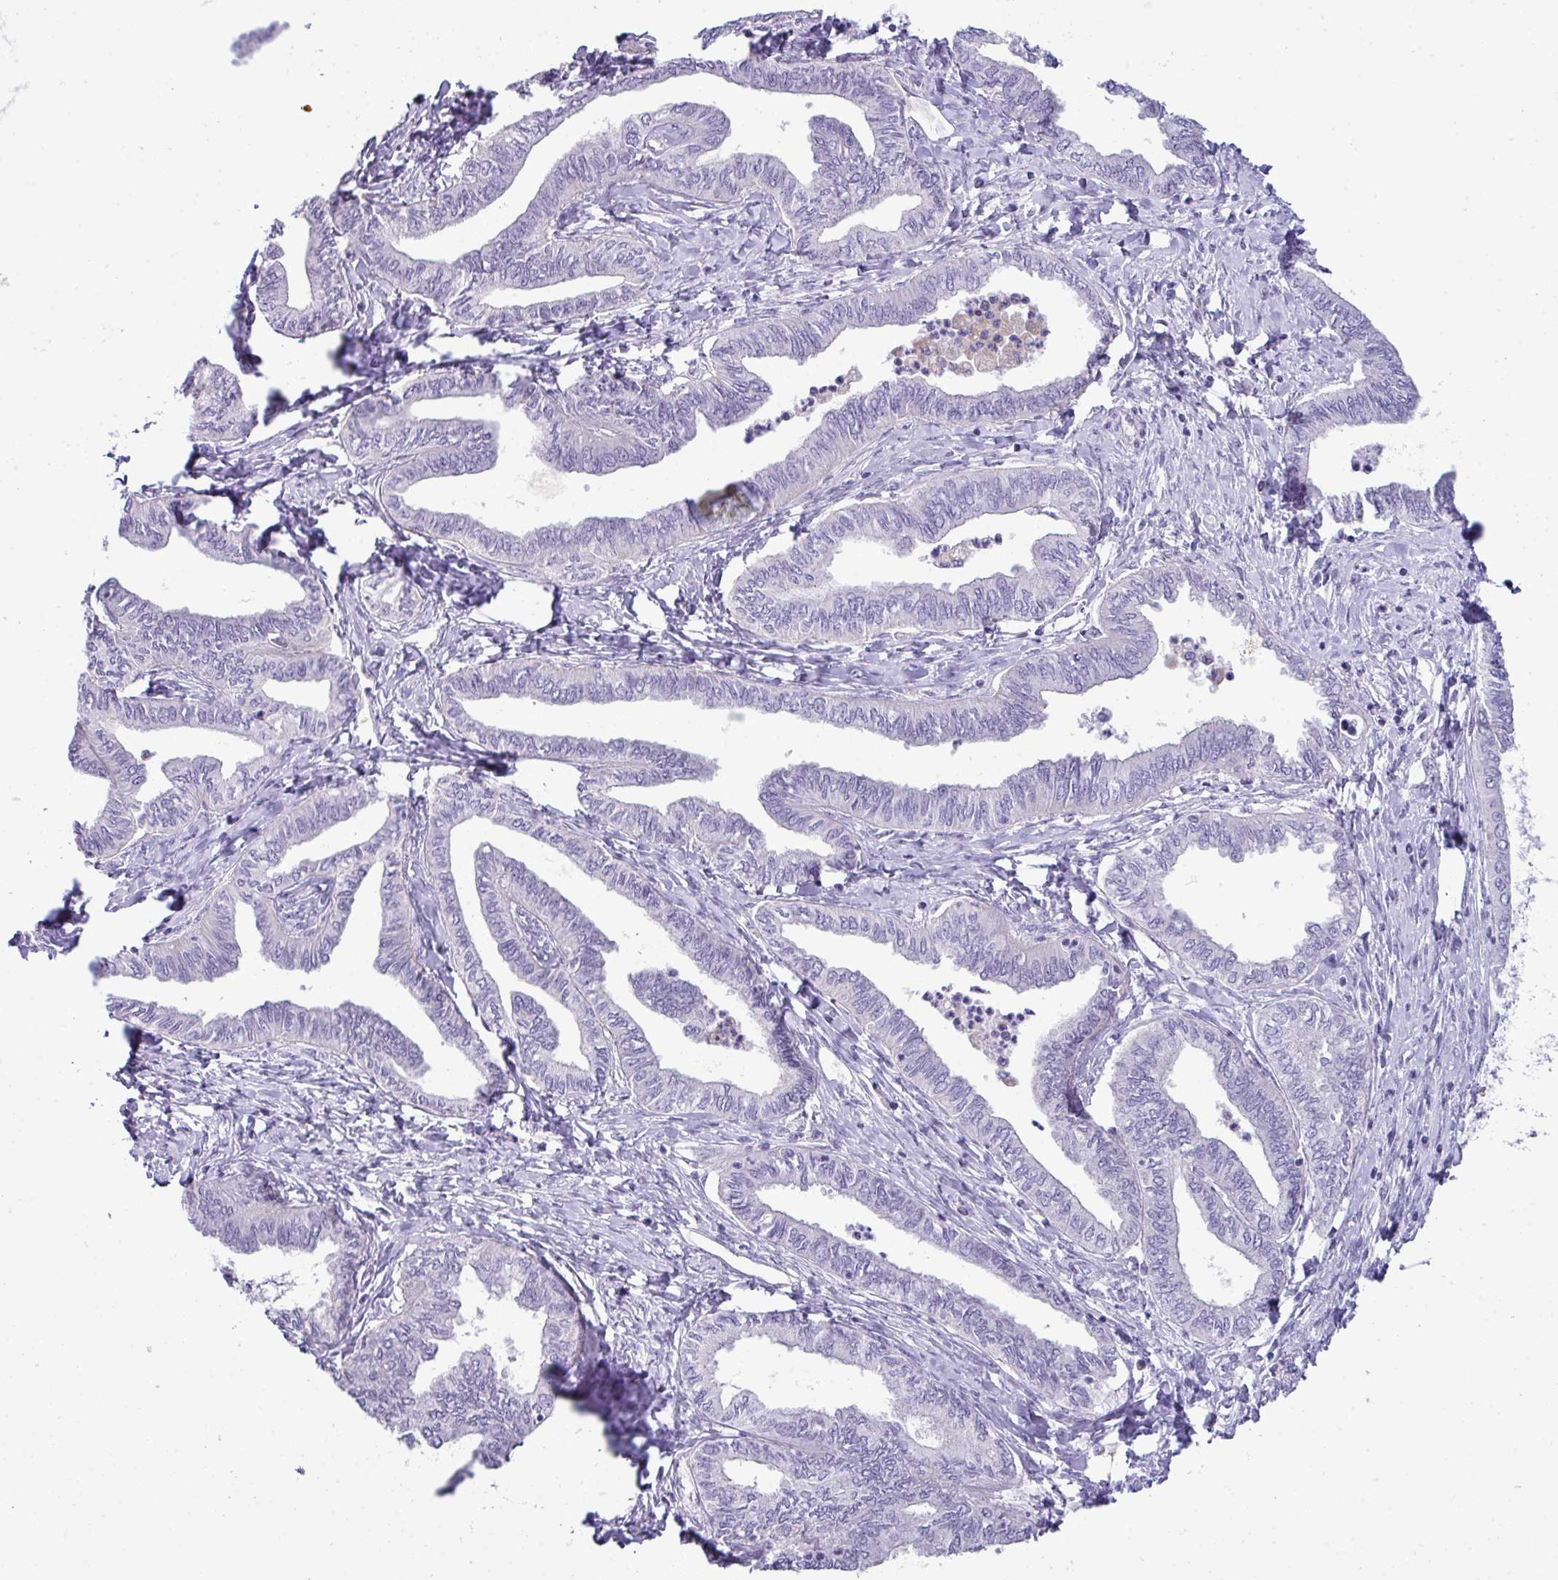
{"staining": {"intensity": "negative", "quantity": "none", "location": "none"}, "tissue": "ovarian cancer", "cell_type": "Tumor cells", "image_type": "cancer", "snomed": [{"axis": "morphology", "description": "Carcinoma, endometroid"}, {"axis": "topography", "description": "Ovary"}], "caption": "Human ovarian cancer stained for a protein using immunohistochemistry reveals no positivity in tumor cells.", "gene": "ABCC5", "patient": {"sex": "female", "age": 70}}